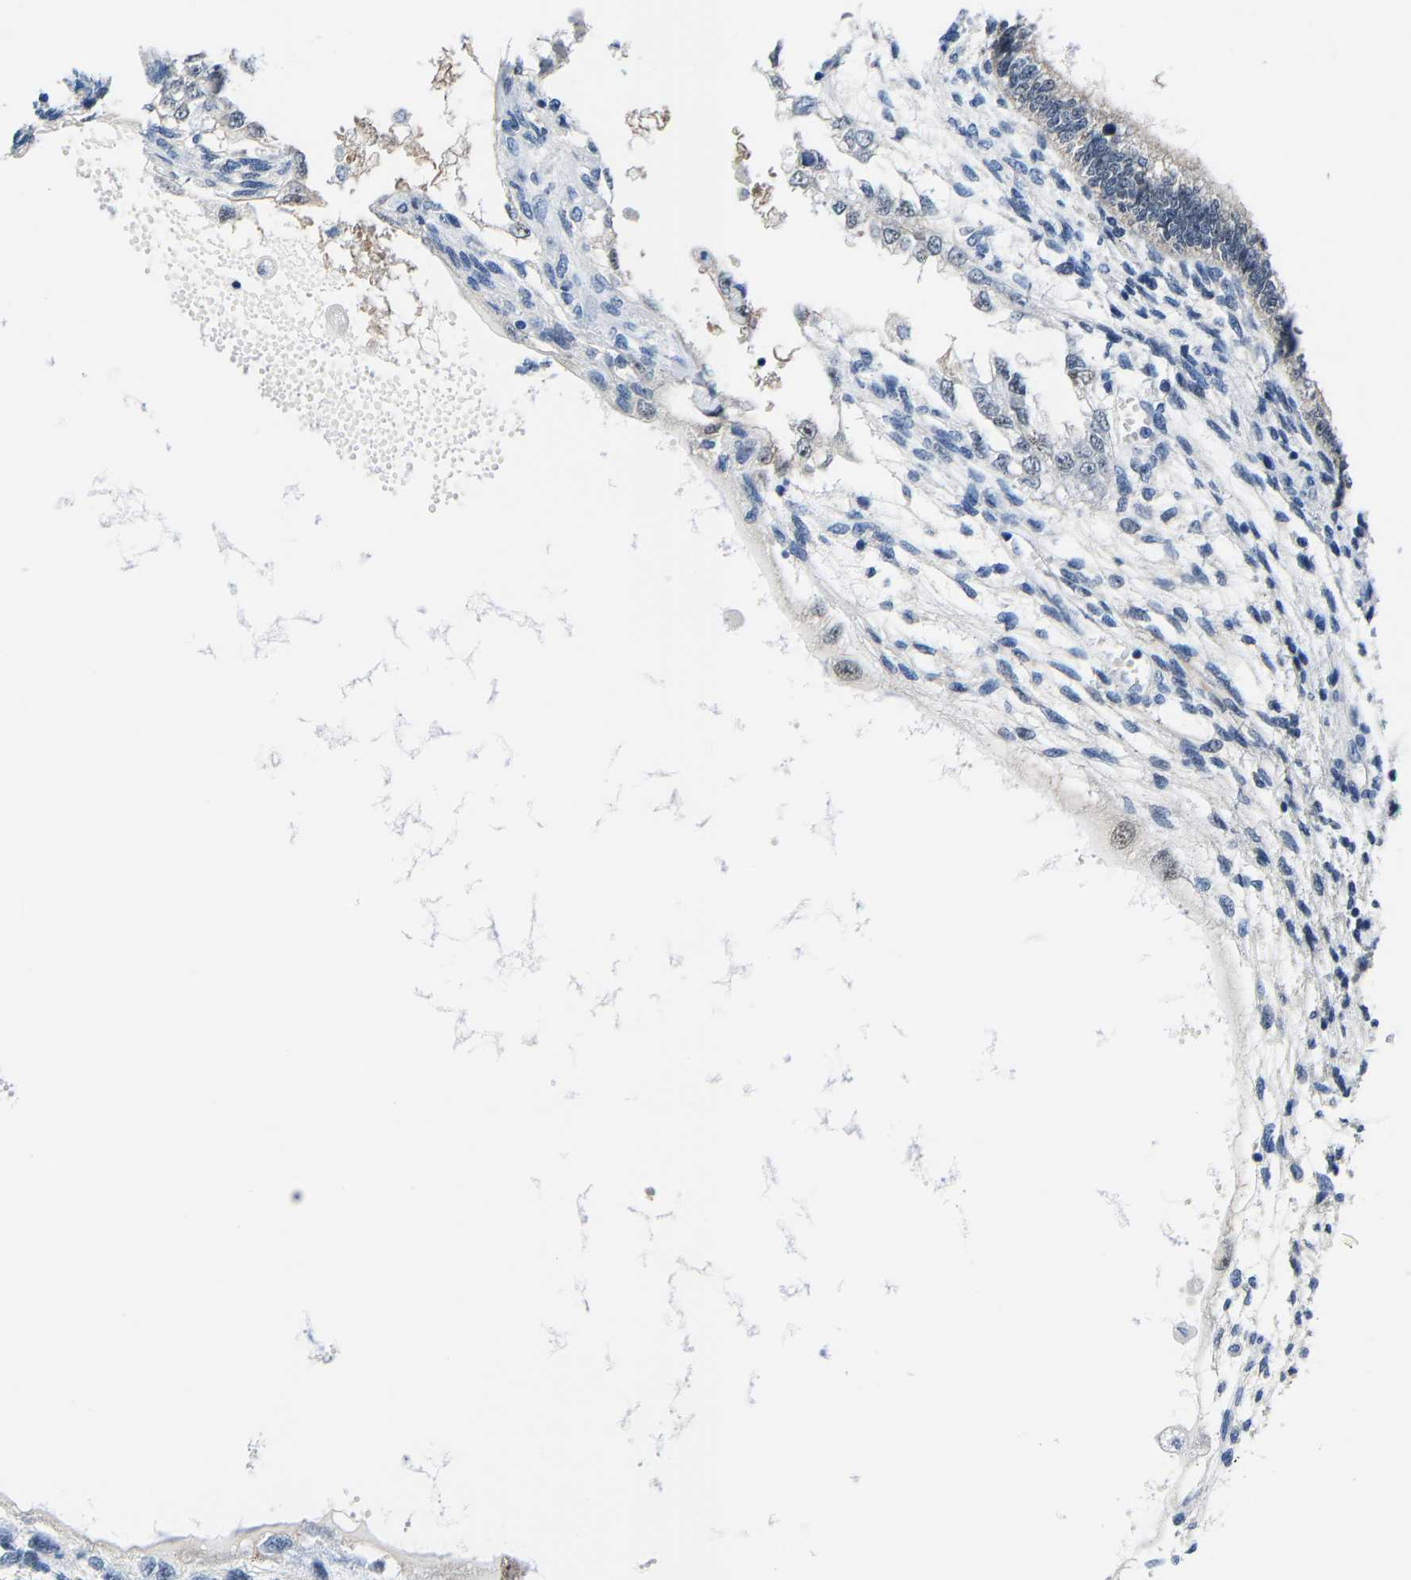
{"staining": {"intensity": "negative", "quantity": "none", "location": "none"}, "tissue": "testis cancer", "cell_type": "Tumor cells", "image_type": "cancer", "snomed": [{"axis": "morphology", "description": "Seminoma, NOS"}, {"axis": "topography", "description": "Testis"}], "caption": "DAB (3,3'-diaminobenzidine) immunohistochemical staining of testis cancer reveals no significant staining in tumor cells. (DAB immunohistochemistry (IHC) with hematoxylin counter stain).", "gene": "SSH3", "patient": {"sex": "male", "age": 28}}